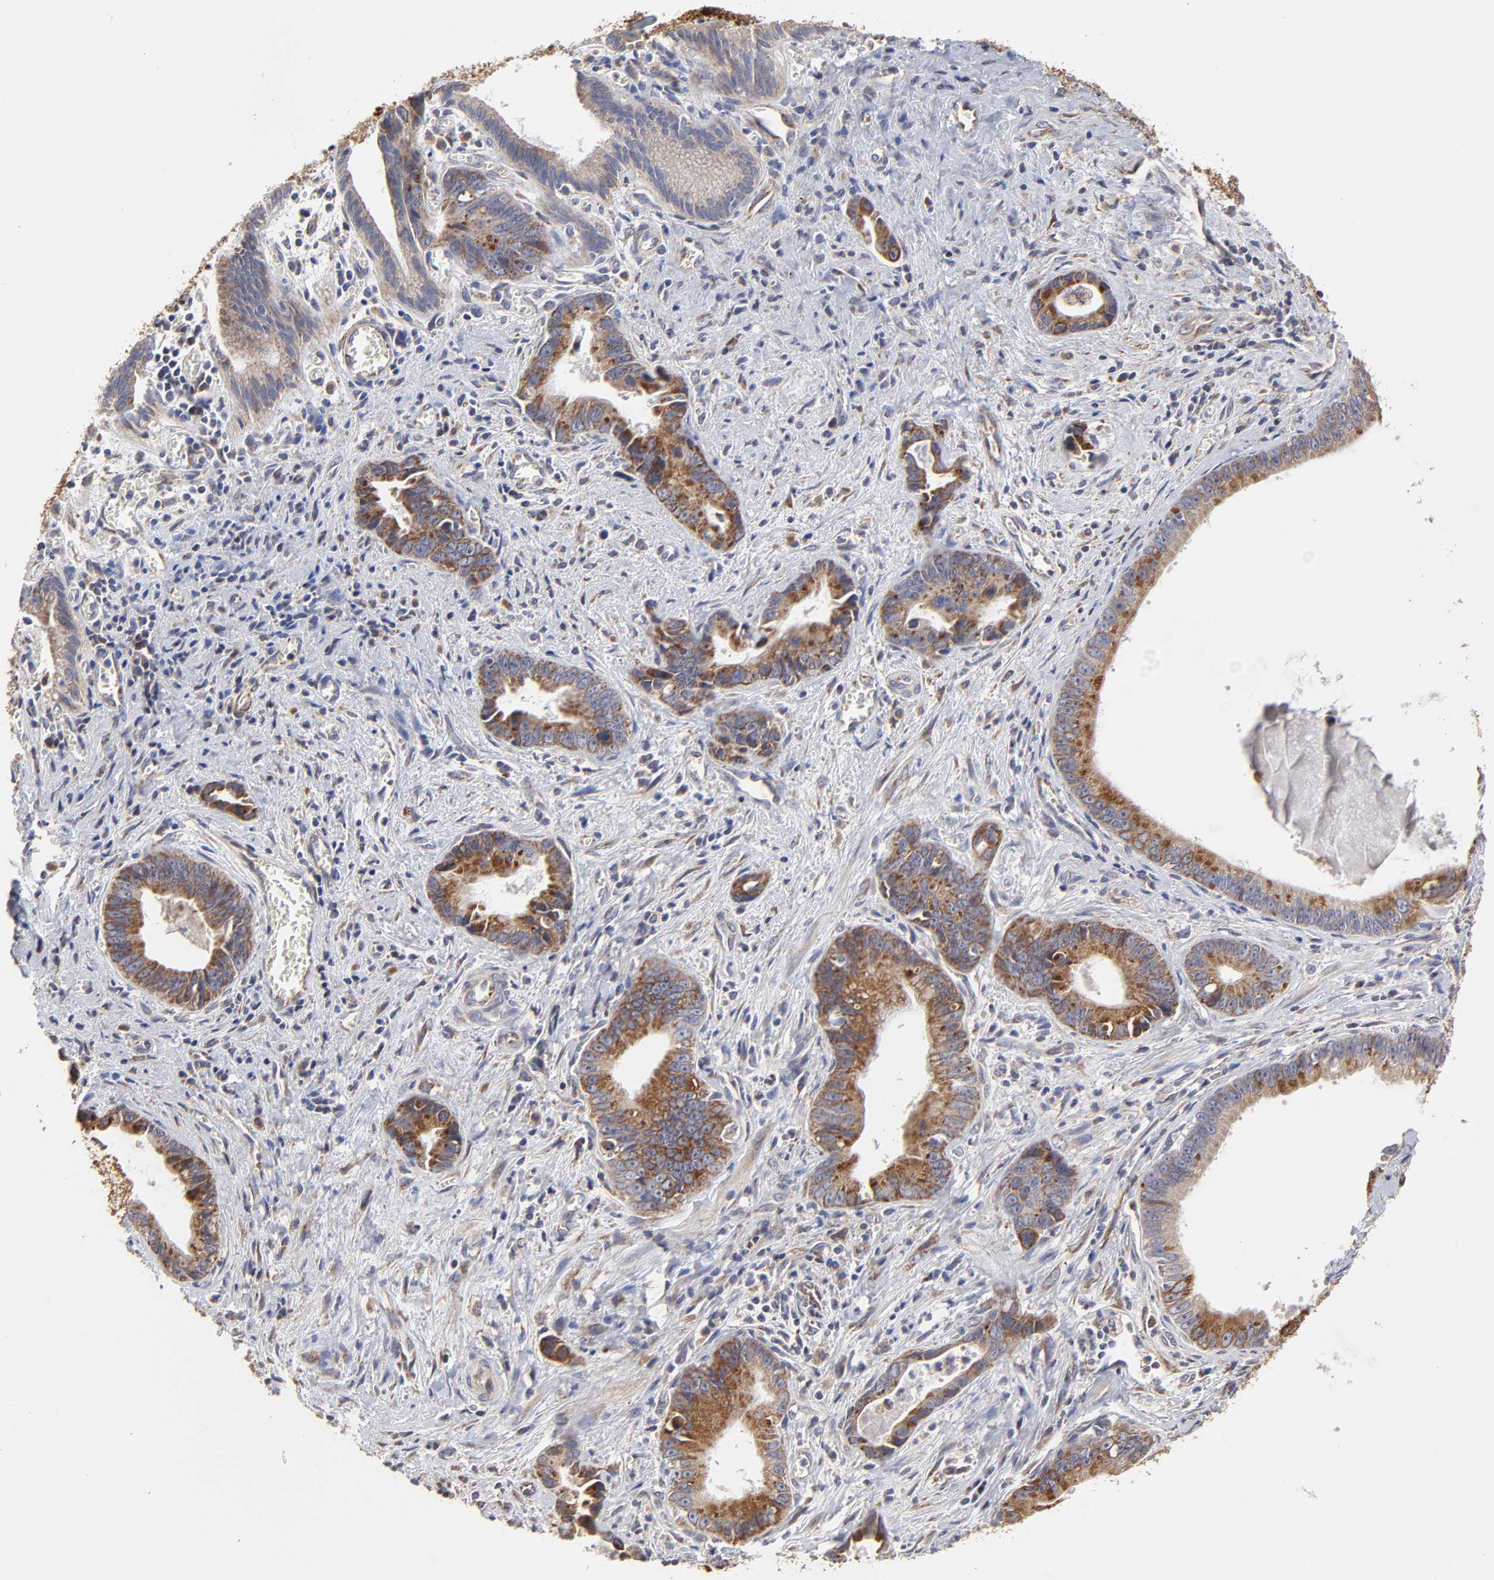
{"staining": {"intensity": "moderate", "quantity": ">75%", "location": "cytoplasmic/membranous"}, "tissue": "liver cancer", "cell_type": "Tumor cells", "image_type": "cancer", "snomed": [{"axis": "morphology", "description": "Cholangiocarcinoma"}, {"axis": "topography", "description": "Liver"}], "caption": "Human liver cholangiocarcinoma stained for a protein (brown) reveals moderate cytoplasmic/membranous positive staining in approximately >75% of tumor cells.", "gene": "ZNF550", "patient": {"sex": "female", "age": 55}}